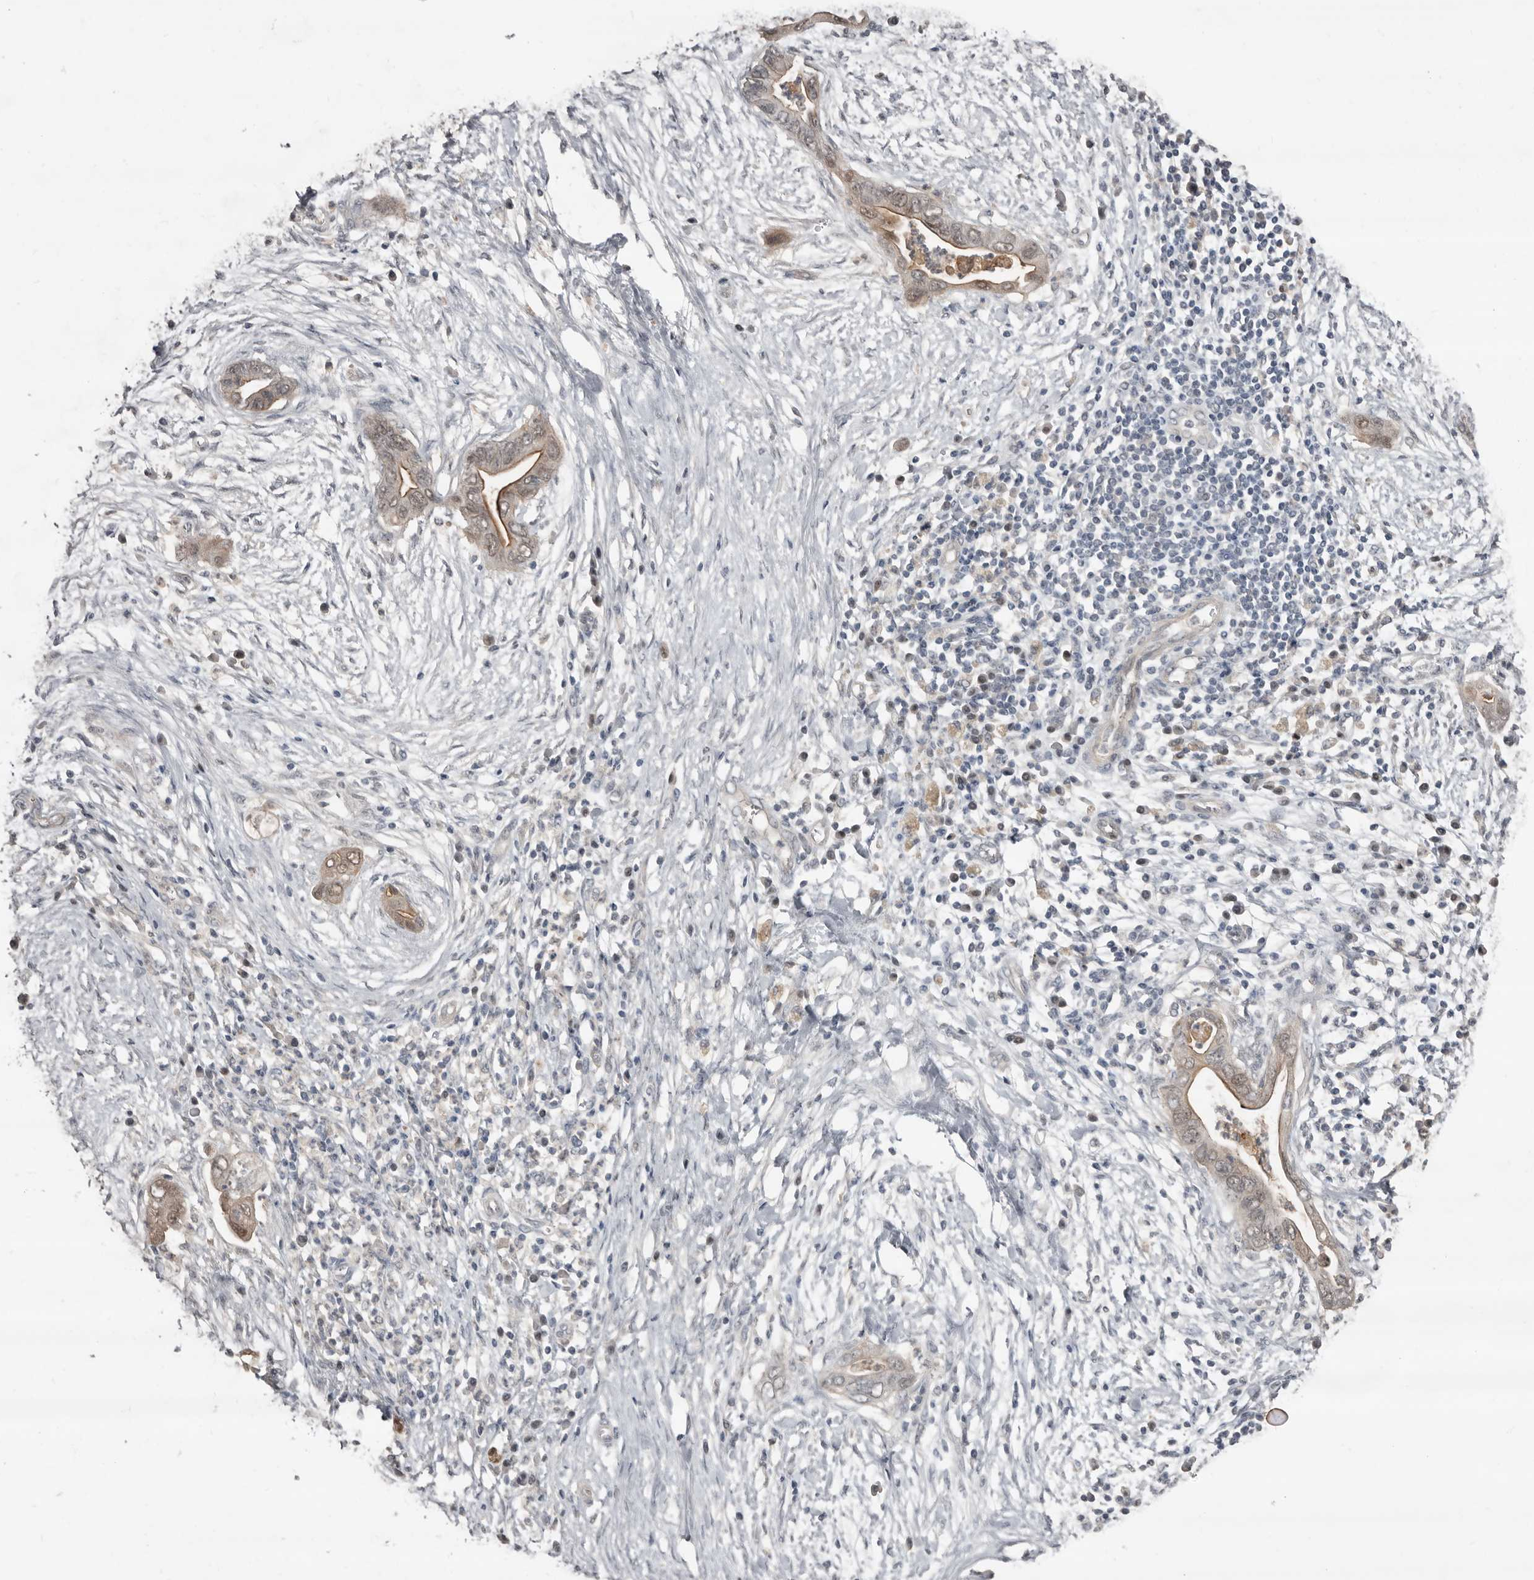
{"staining": {"intensity": "weak", "quantity": "25%-75%", "location": "cytoplasmic/membranous"}, "tissue": "pancreatic cancer", "cell_type": "Tumor cells", "image_type": "cancer", "snomed": [{"axis": "morphology", "description": "Adenocarcinoma, NOS"}, {"axis": "topography", "description": "Pancreas"}], "caption": "Immunohistochemistry (IHC) staining of pancreatic adenocarcinoma, which exhibits low levels of weak cytoplasmic/membranous expression in approximately 25%-75% of tumor cells indicating weak cytoplasmic/membranous protein expression. The staining was performed using DAB (3,3'-diaminobenzidine) (brown) for protein detection and nuclei were counterstained in hematoxylin (blue).", "gene": "RBKS", "patient": {"sex": "male", "age": 75}}